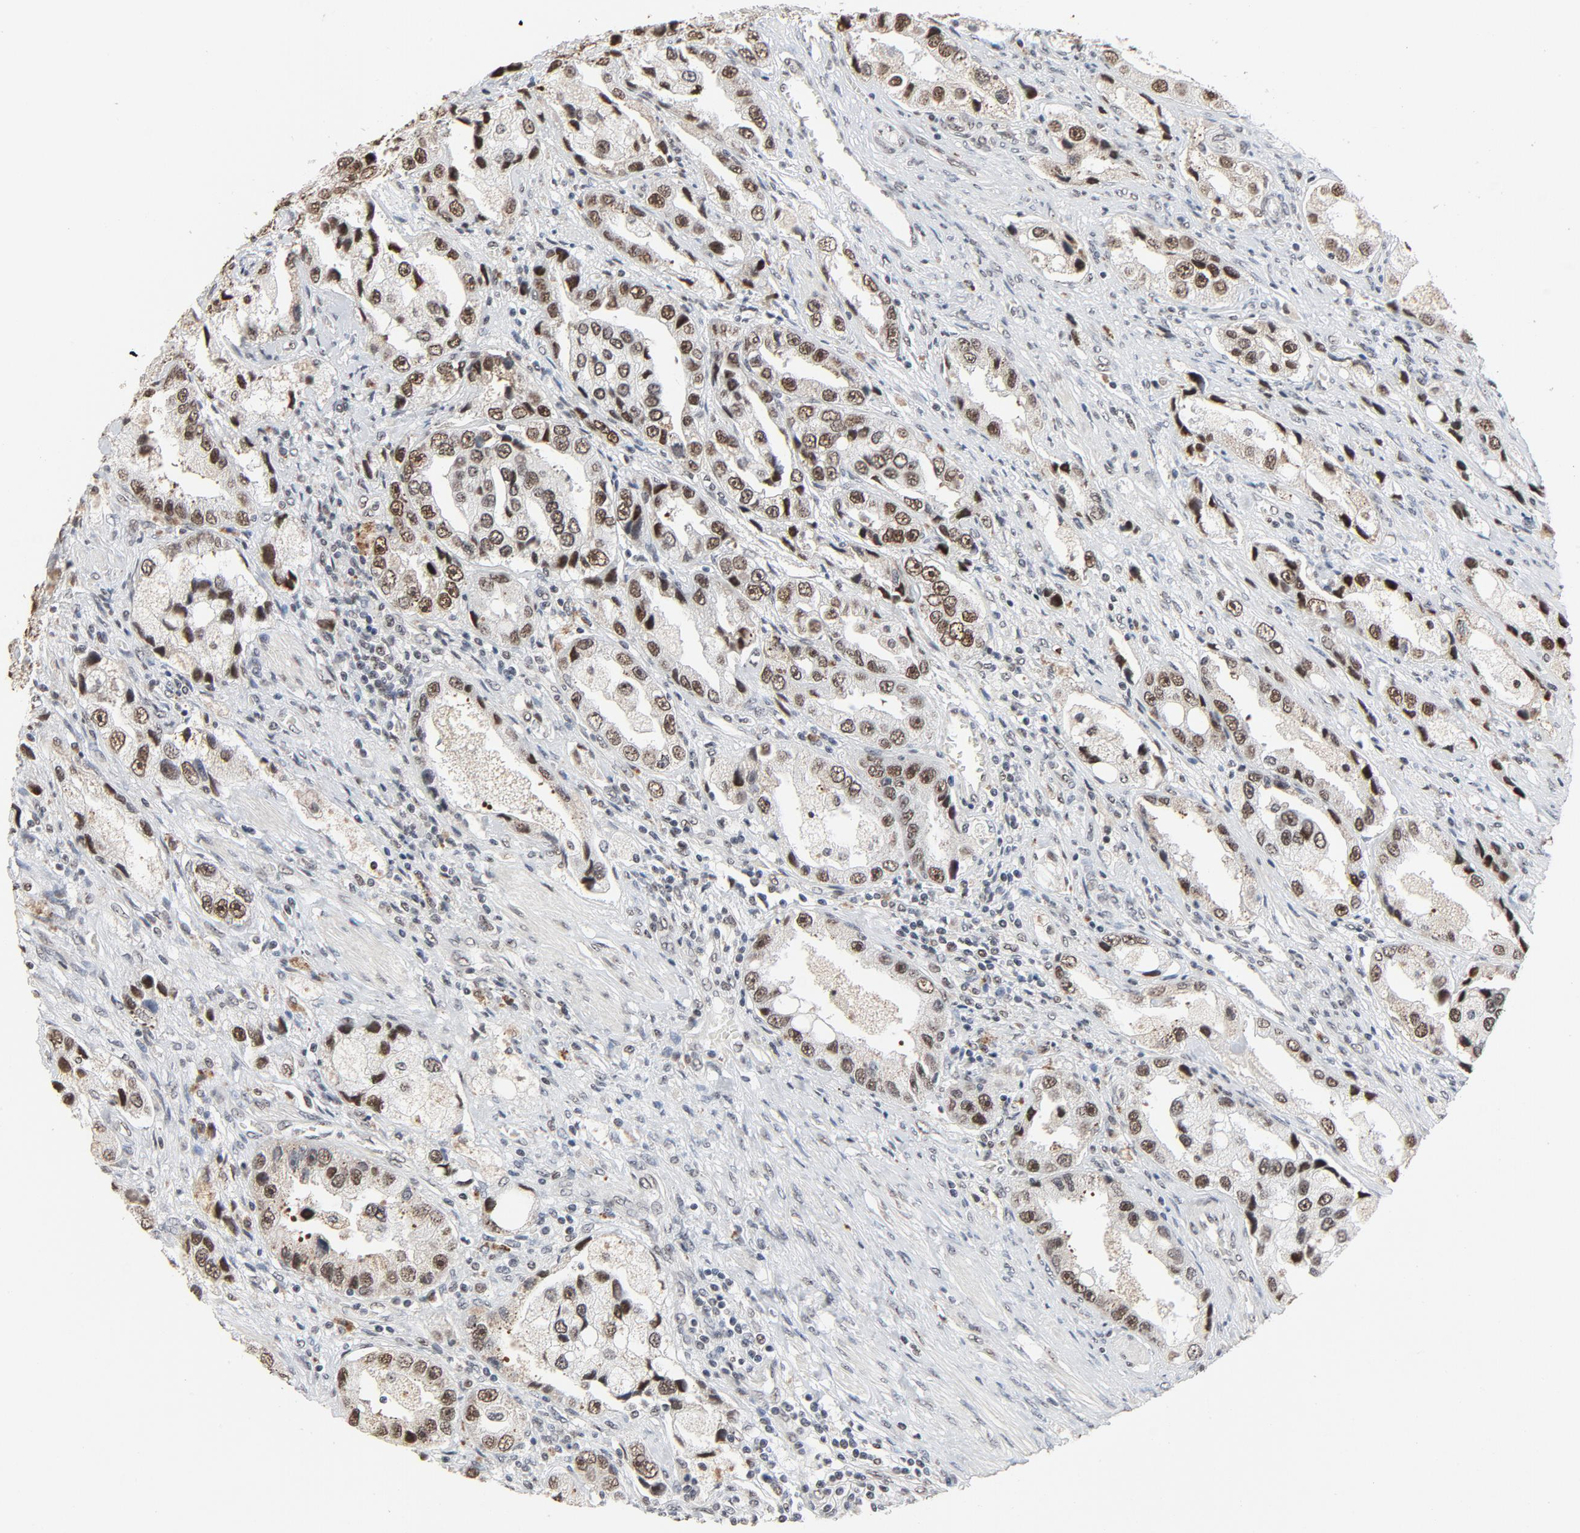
{"staining": {"intensity": "moderate", "quantity": ">75%", "location": "nuclear"}, "tissue": "prostate cancer", "cell_type": "Tumor cells", "image_type": "cancer", "snomed": [{"axis": "morphology", "description": "Adenocarcinoma, High grade"}, {"axis": "topography", "description": "Prostate"}], "caption": "Prostate high-grade adenocarcinoma stained with DAB IHC reveals medium levels of moderate nuclear positivity in about >75% of tumor cells. (DAB (3,3'-diaminobenzidine) = brown stain, brightfield microscopy at high magnification).", "gene": "MRE11", "patient": {"sex": "male", "age": 63}}